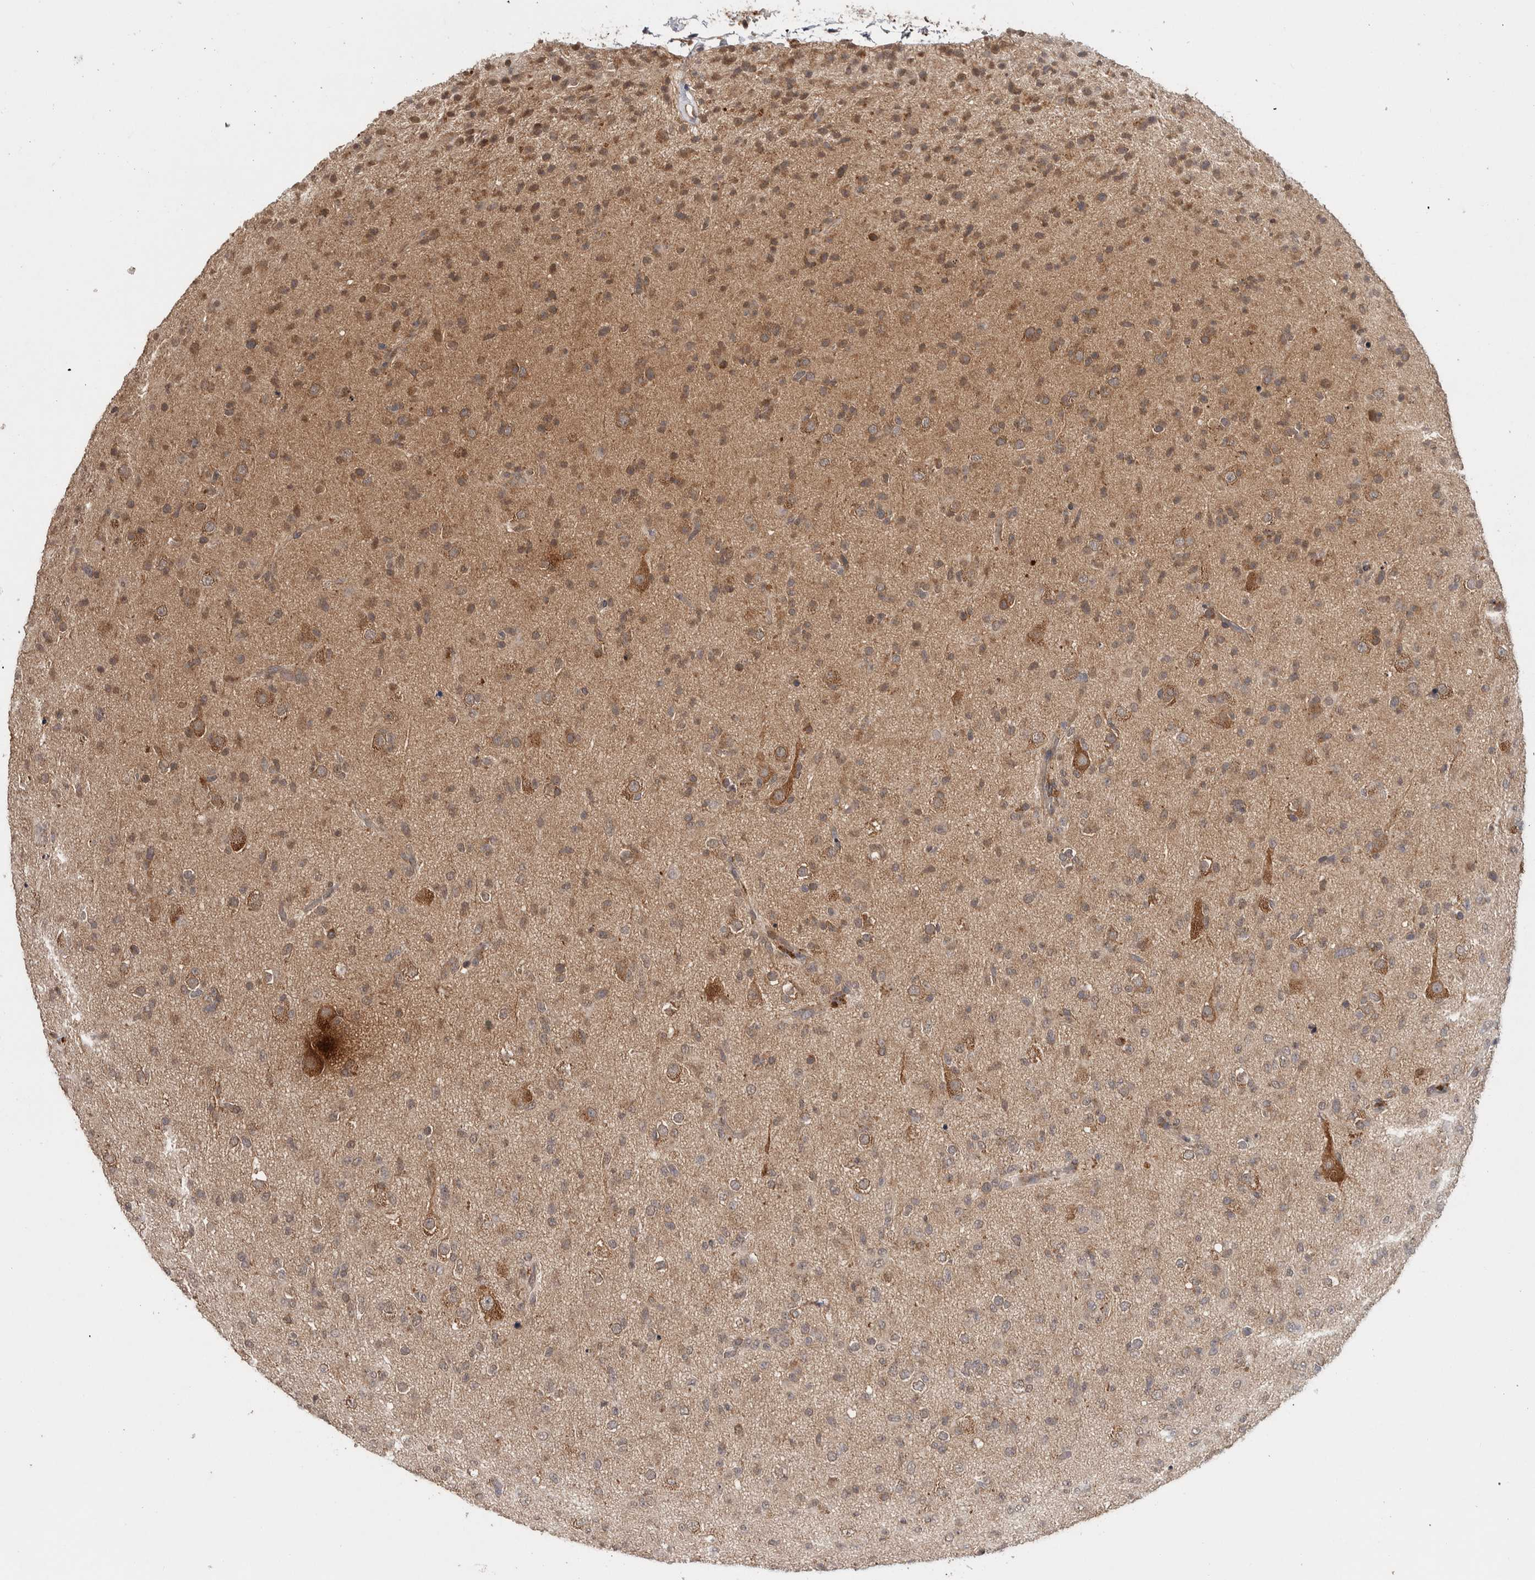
{"staining": {"intensity": "weak", "quantity": ">75%", "location": "cytoplasmic/membranous"}, "tissue": "glioma", "cell_type": "Tumor cells", "image_type": "cancer", "snomed": [{"axis": "morphology", "description": "Glioma, malignant, Low grade"}, {"axis": "topography", "description": "Brain"}], "caption": "Immunohistochemical staining of human glioma reveals weak cytoplasmic/membranous protein positivity in approximately >75% of tumor cells. (IHC, brightfield microscopy, high magnification).", "gene": "HMOX2", "patient": {"sex": "male", "age": 65}}